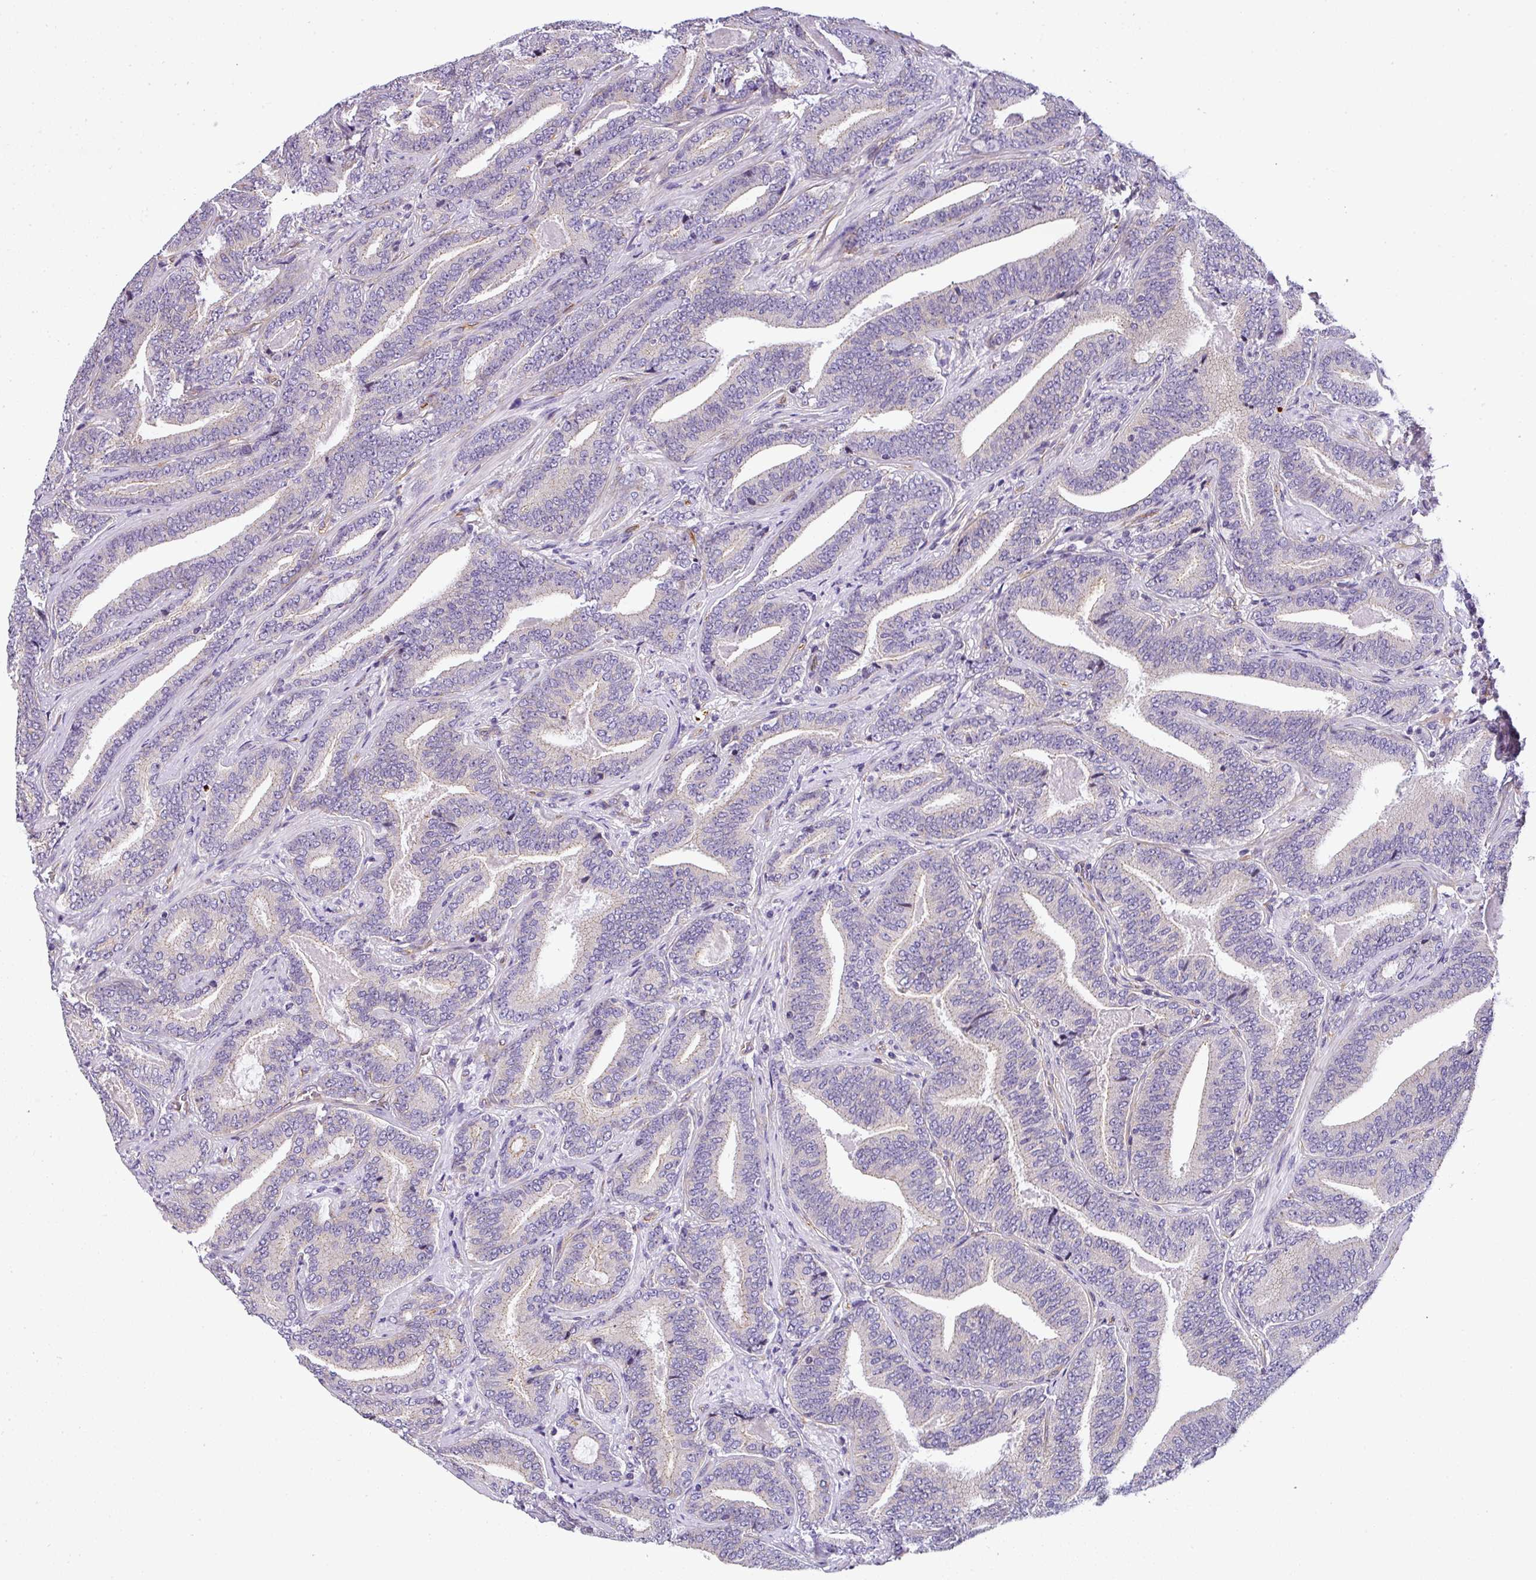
{"staining": {"intensity": "negative", "quantity": "none", "location": "none"}, "tissue": "prostate cancer", "cell_type": "Tumor cells", "image_type": "cancer", "snomed": [{"axis": "morphology", "description": "Adenocarcinoma, Low grade"}, {"axis": "topography", "description": "Prostate and seminal vesicle, NOS"}], "caption": "This is an IHC micrograph of prostate adenocarcinoma (low-grade). There is no positivity in tumor cells.", "gene": "OR11H4", "patient": {"sex": "male", "age": 61}}